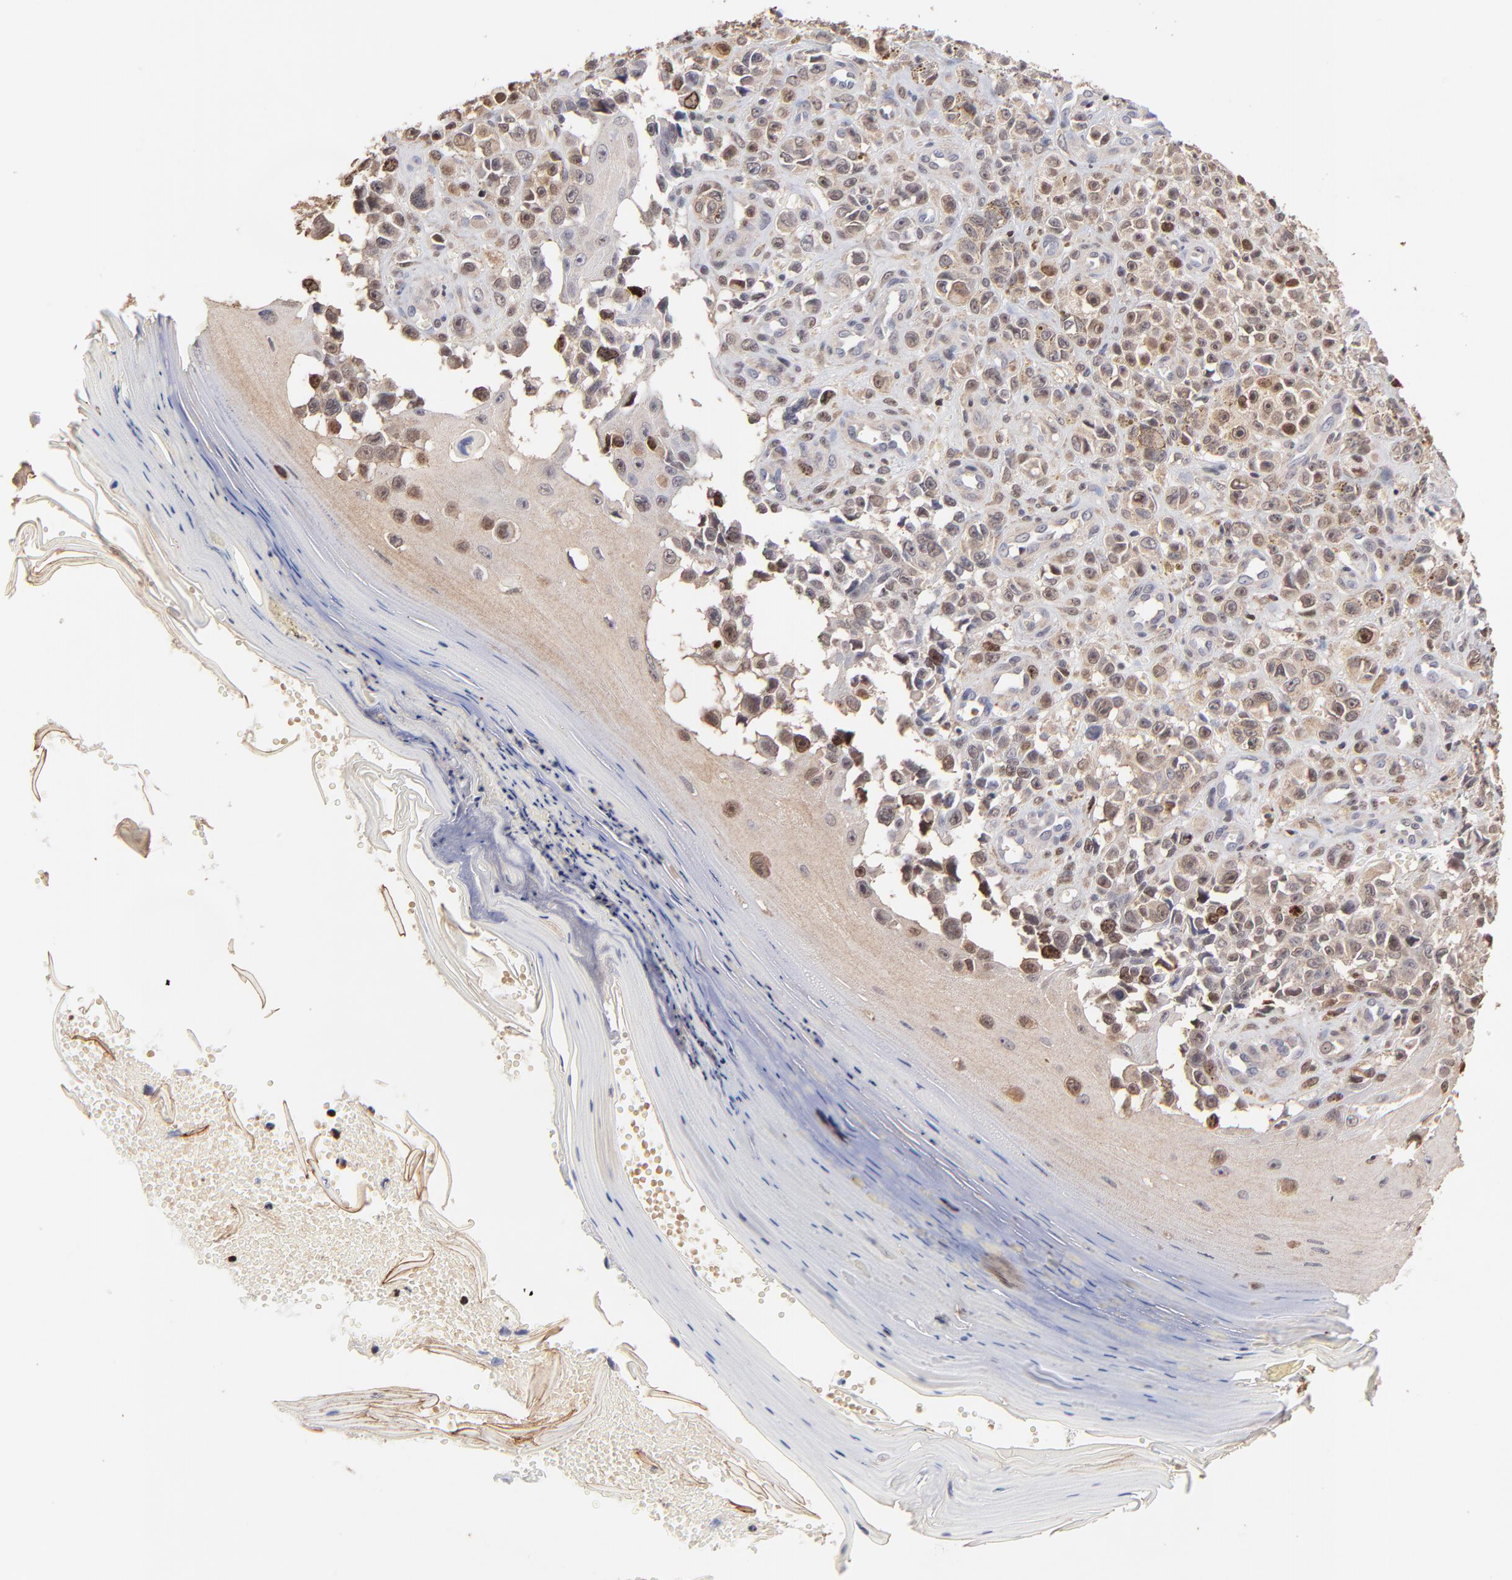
{"staining": {"intensity": "moderate", "quantity": "25%-75%", "location": "cytoplasmic/membranous,nuclear"}, "tissue": "melanoma", "cell_type": "Tumor cells", "image_type": "cancer", "snomed": [{"axis": "morphology", "description": "Malignant melanoma, NOS"}, {"axis": "topography", "description": "Skin"}], "caption": "Brown immunohistochemical staining in malignant melanoma exhibits moderate cytoplasmic/membranous and nuclear expression in approximately 25%-75% of tumor cells.", "gene": "BIRC5", "patient": {"sex": "female", "age": 82}}